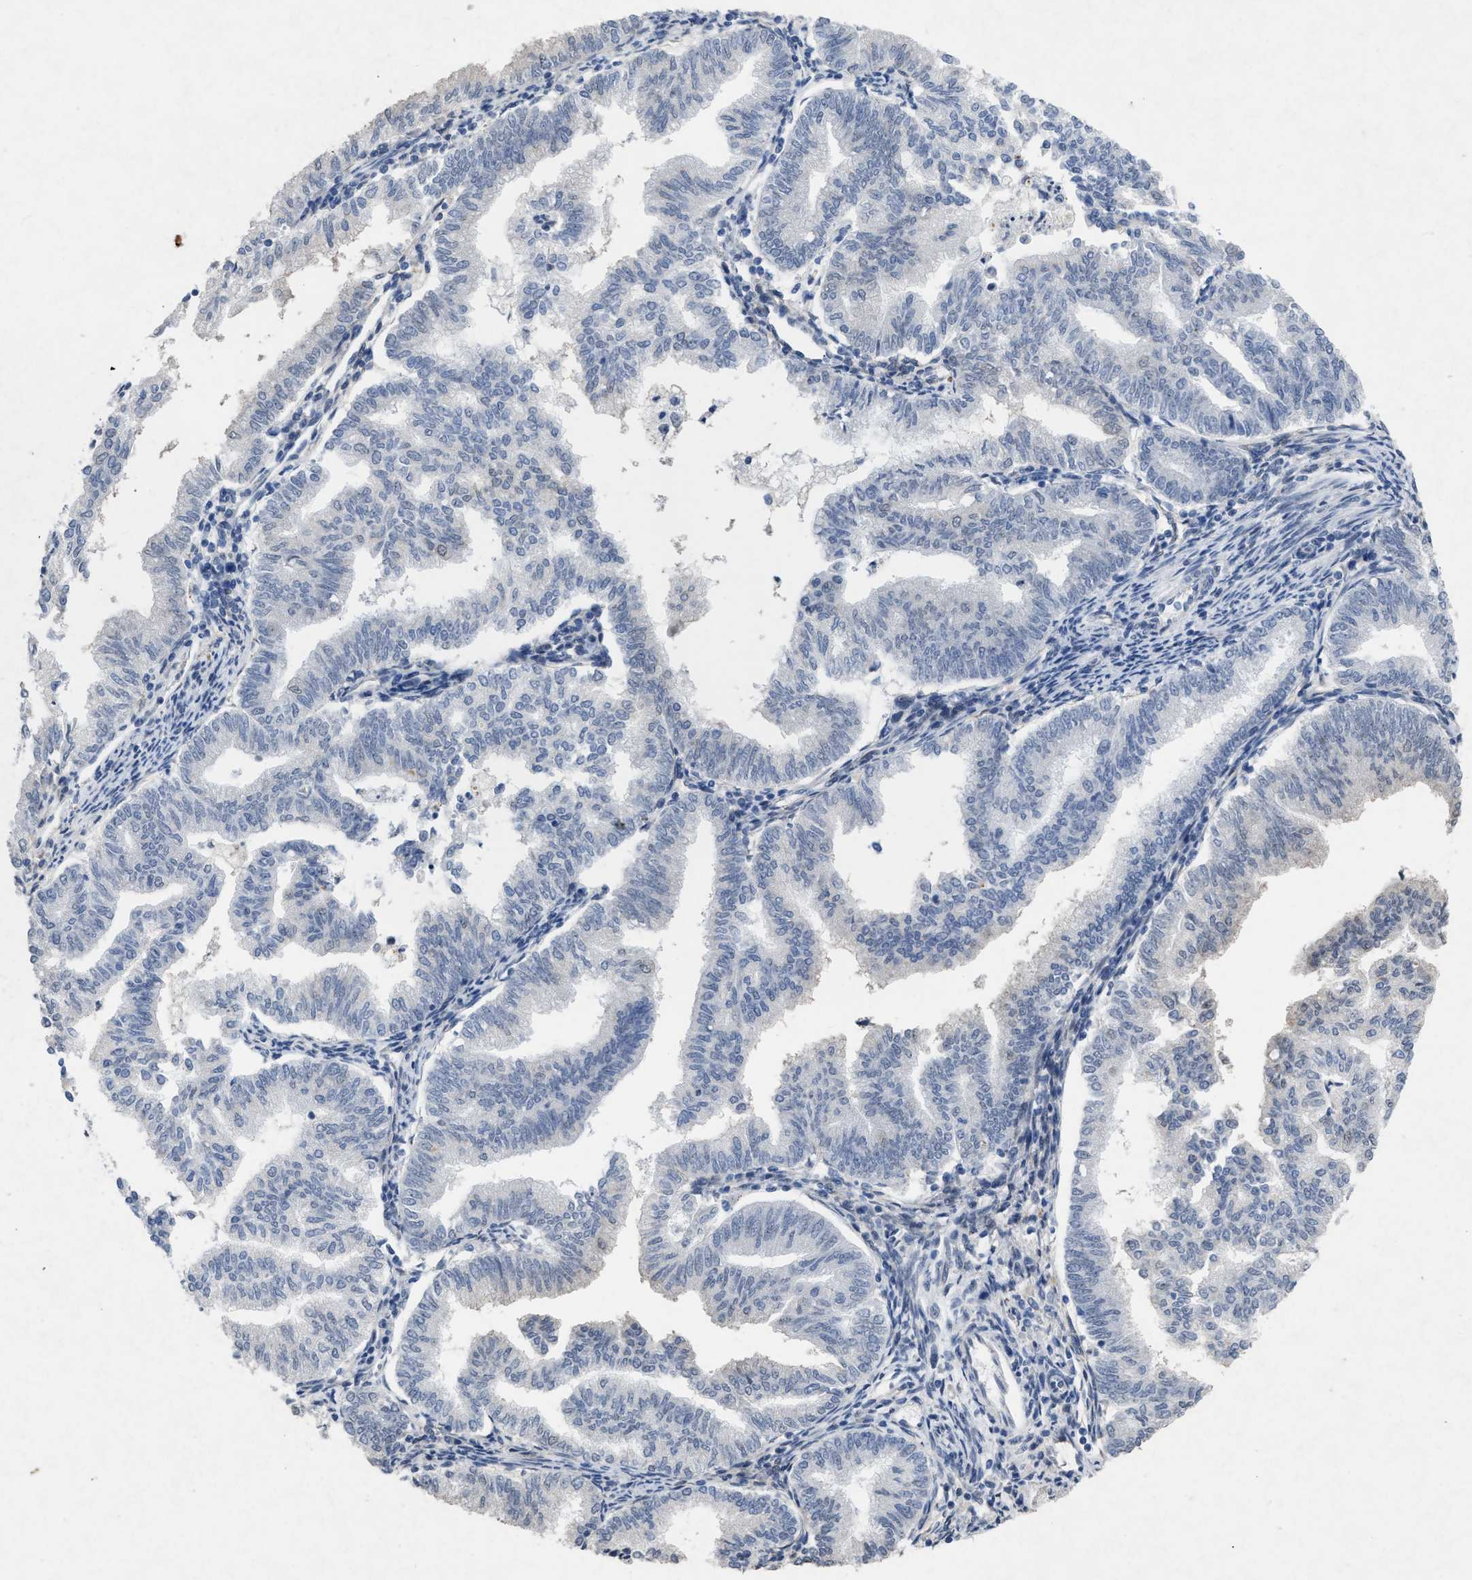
{"staining": {"intensity": "negative", "quantity": "none", "location": "none"}, "tissue": "endometrial cancer", "cell_type": "Tumor cells", "image_type": "cancer", "snomed": [{"axis": "morphology", "description": "Polyp, NOS"}, {"axis": "morphology", "description": "Adenocarcinoma, NOS"}, {"axis": "morphology", "description": "Adenoma, NOS"}, {"axis": "topography", "description": "Endometrium"}], "caption": "Tumor cells show no significant expression in endometrial cancer.", "gene": "PDGFRA", "patient": {"sex": "female", "age": 79}}